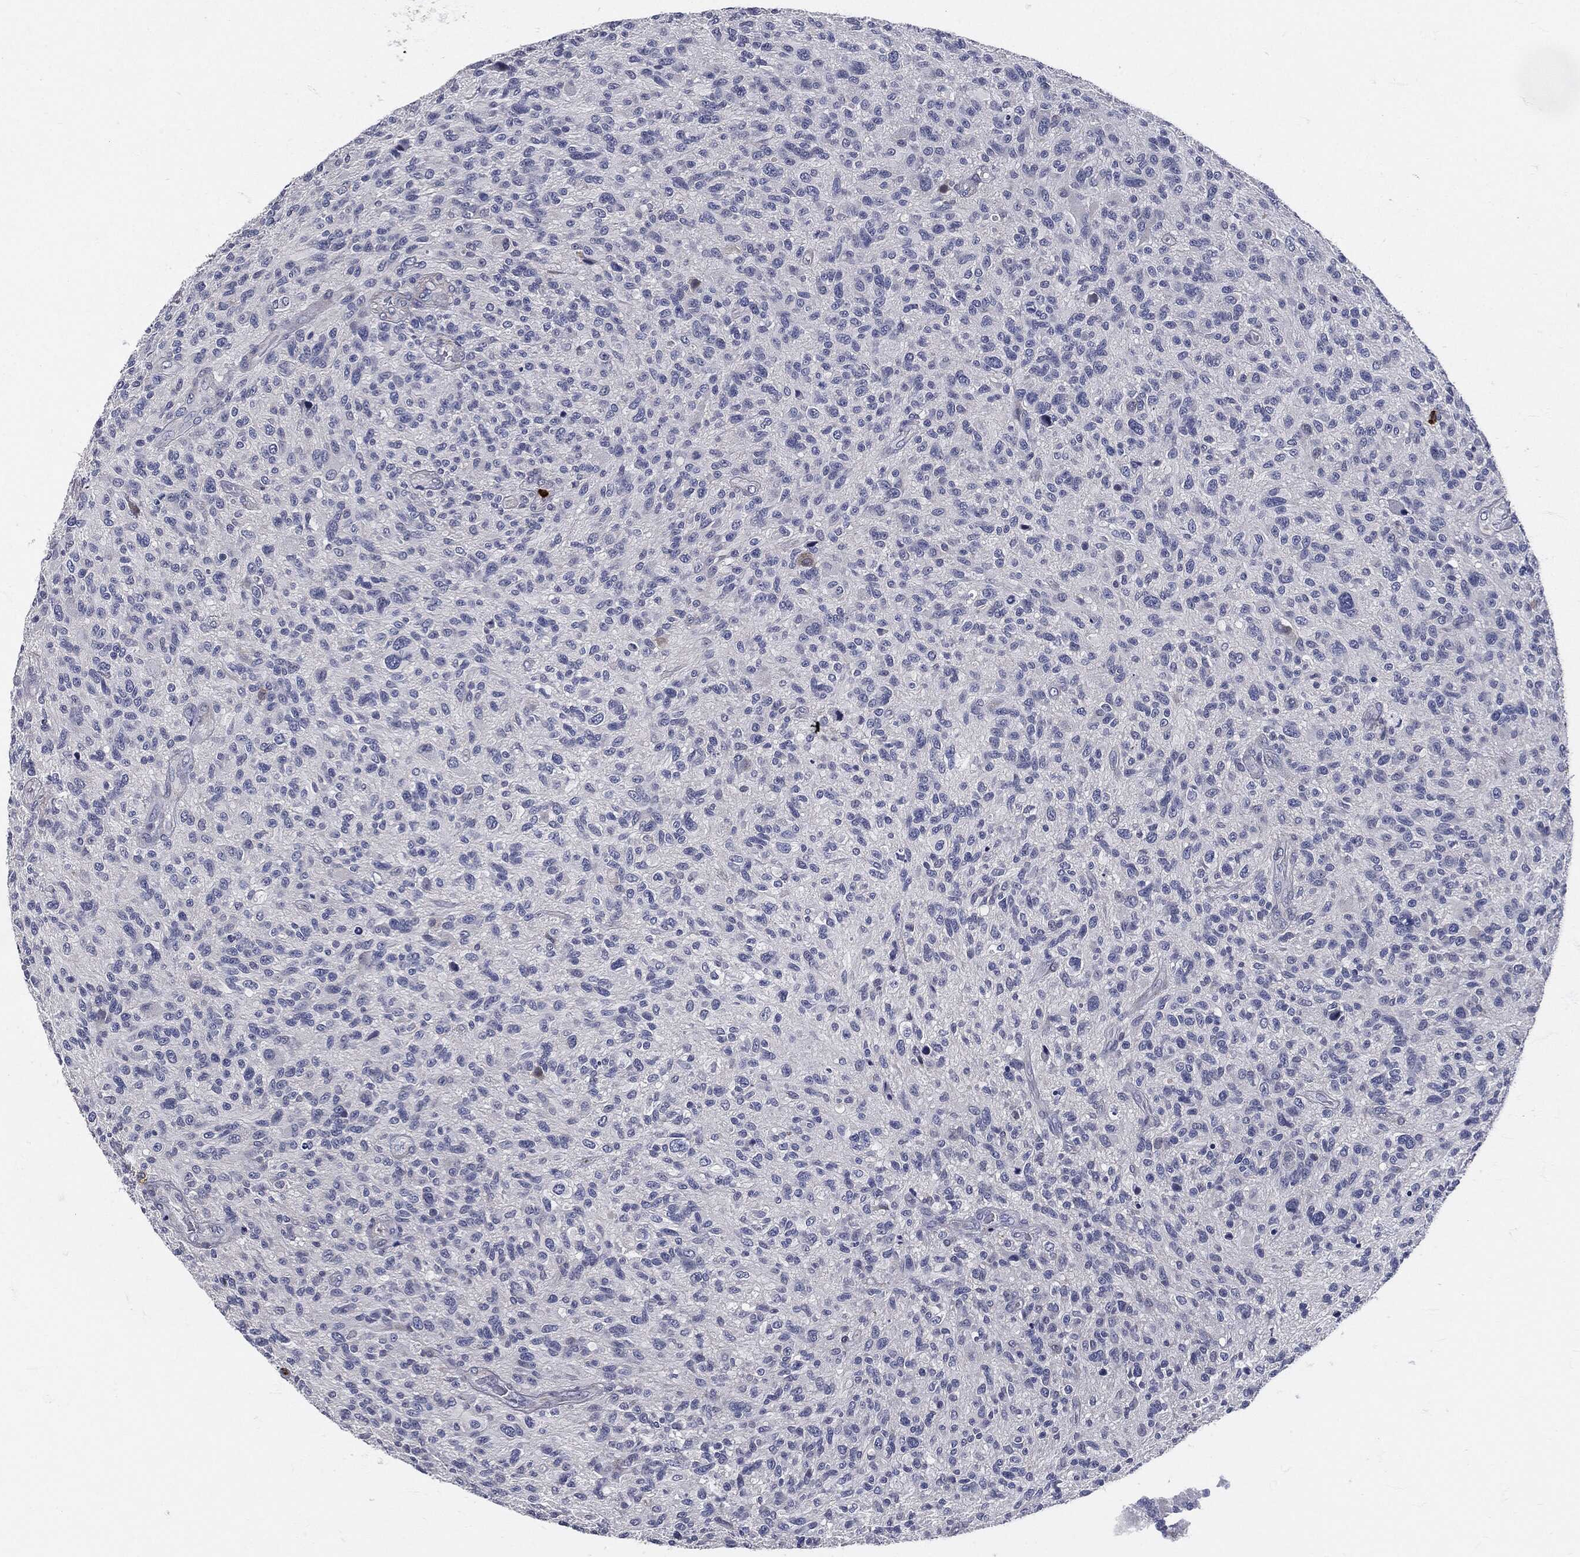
{"staining": {"intensity": "negative", "quantity": "none", "location": "none"}, "tissue": "glioma", "cell_type": "Tumor cells", "image_type": "cancer", "snomed": [{"axis": "morphology", "description": "Glioma, malignant, High grade"}, {"axis": "topography", "description": "Brain"}], "caption": "A high-resolution photomicrograph shows immunohistochemistry (IHC) staining of glioma, which exhibits no significant staining in tumor cells.", "gene": "MPO", "patient": {"sex": "male", "age": 47}}